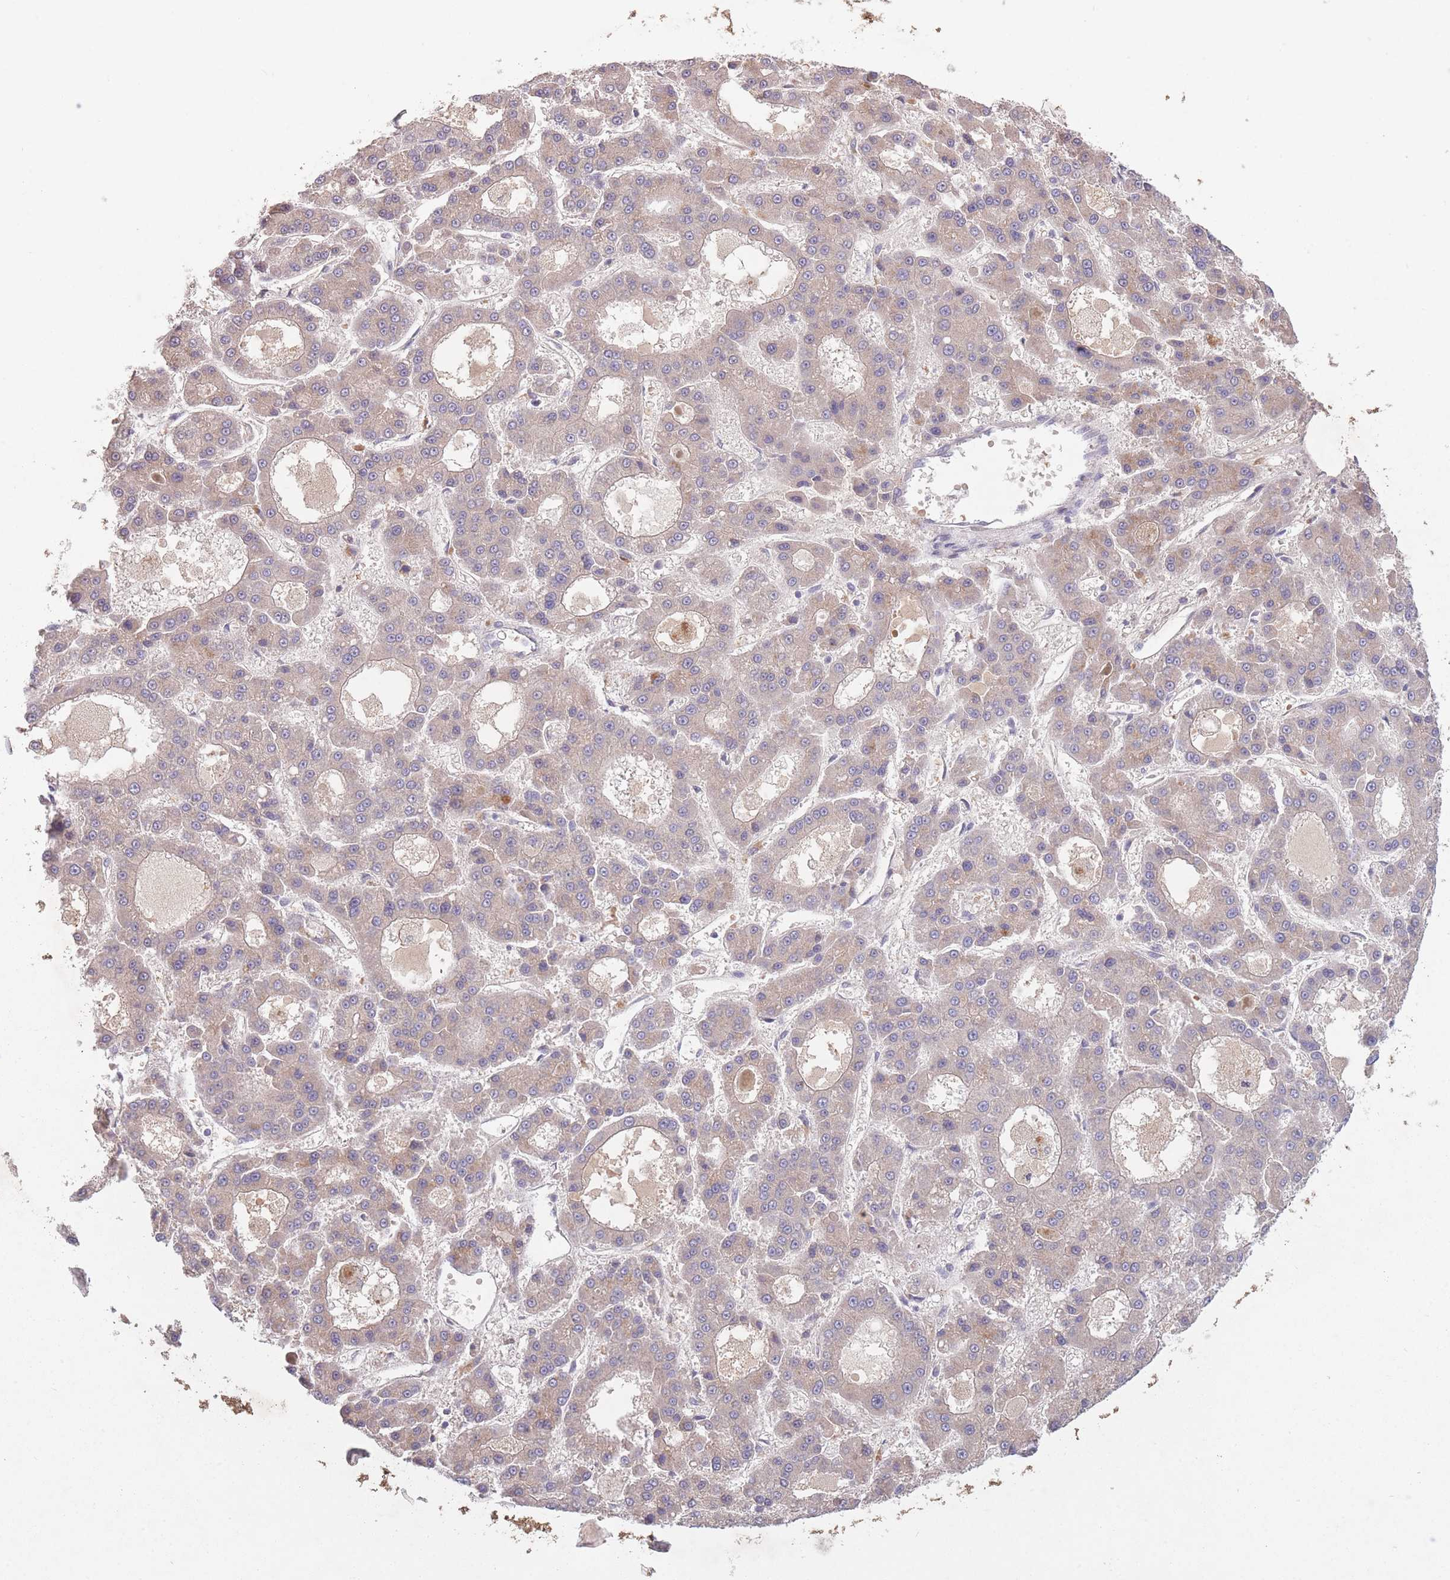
{"staining": {"intensity": "weak", "quantity": "<25%", "location": "cytoplasmic/membranous"}, "tissue": "liver cancer", "cell_type": "Tumor cells", "image_type": "cancer", "snomed": [{"axis": "morphology", "description": "Carcinoma, Hepatocellular, NOS"}, {"axis": "topography", "description": "Liver"}], "caption": "Human liver hepatocellular carcinoma stained for a protein using immunohistochemistry shows no positivity in tumor cells.", "gene": "OR2V2", "patient": {"sex": "male", "age": 70}}